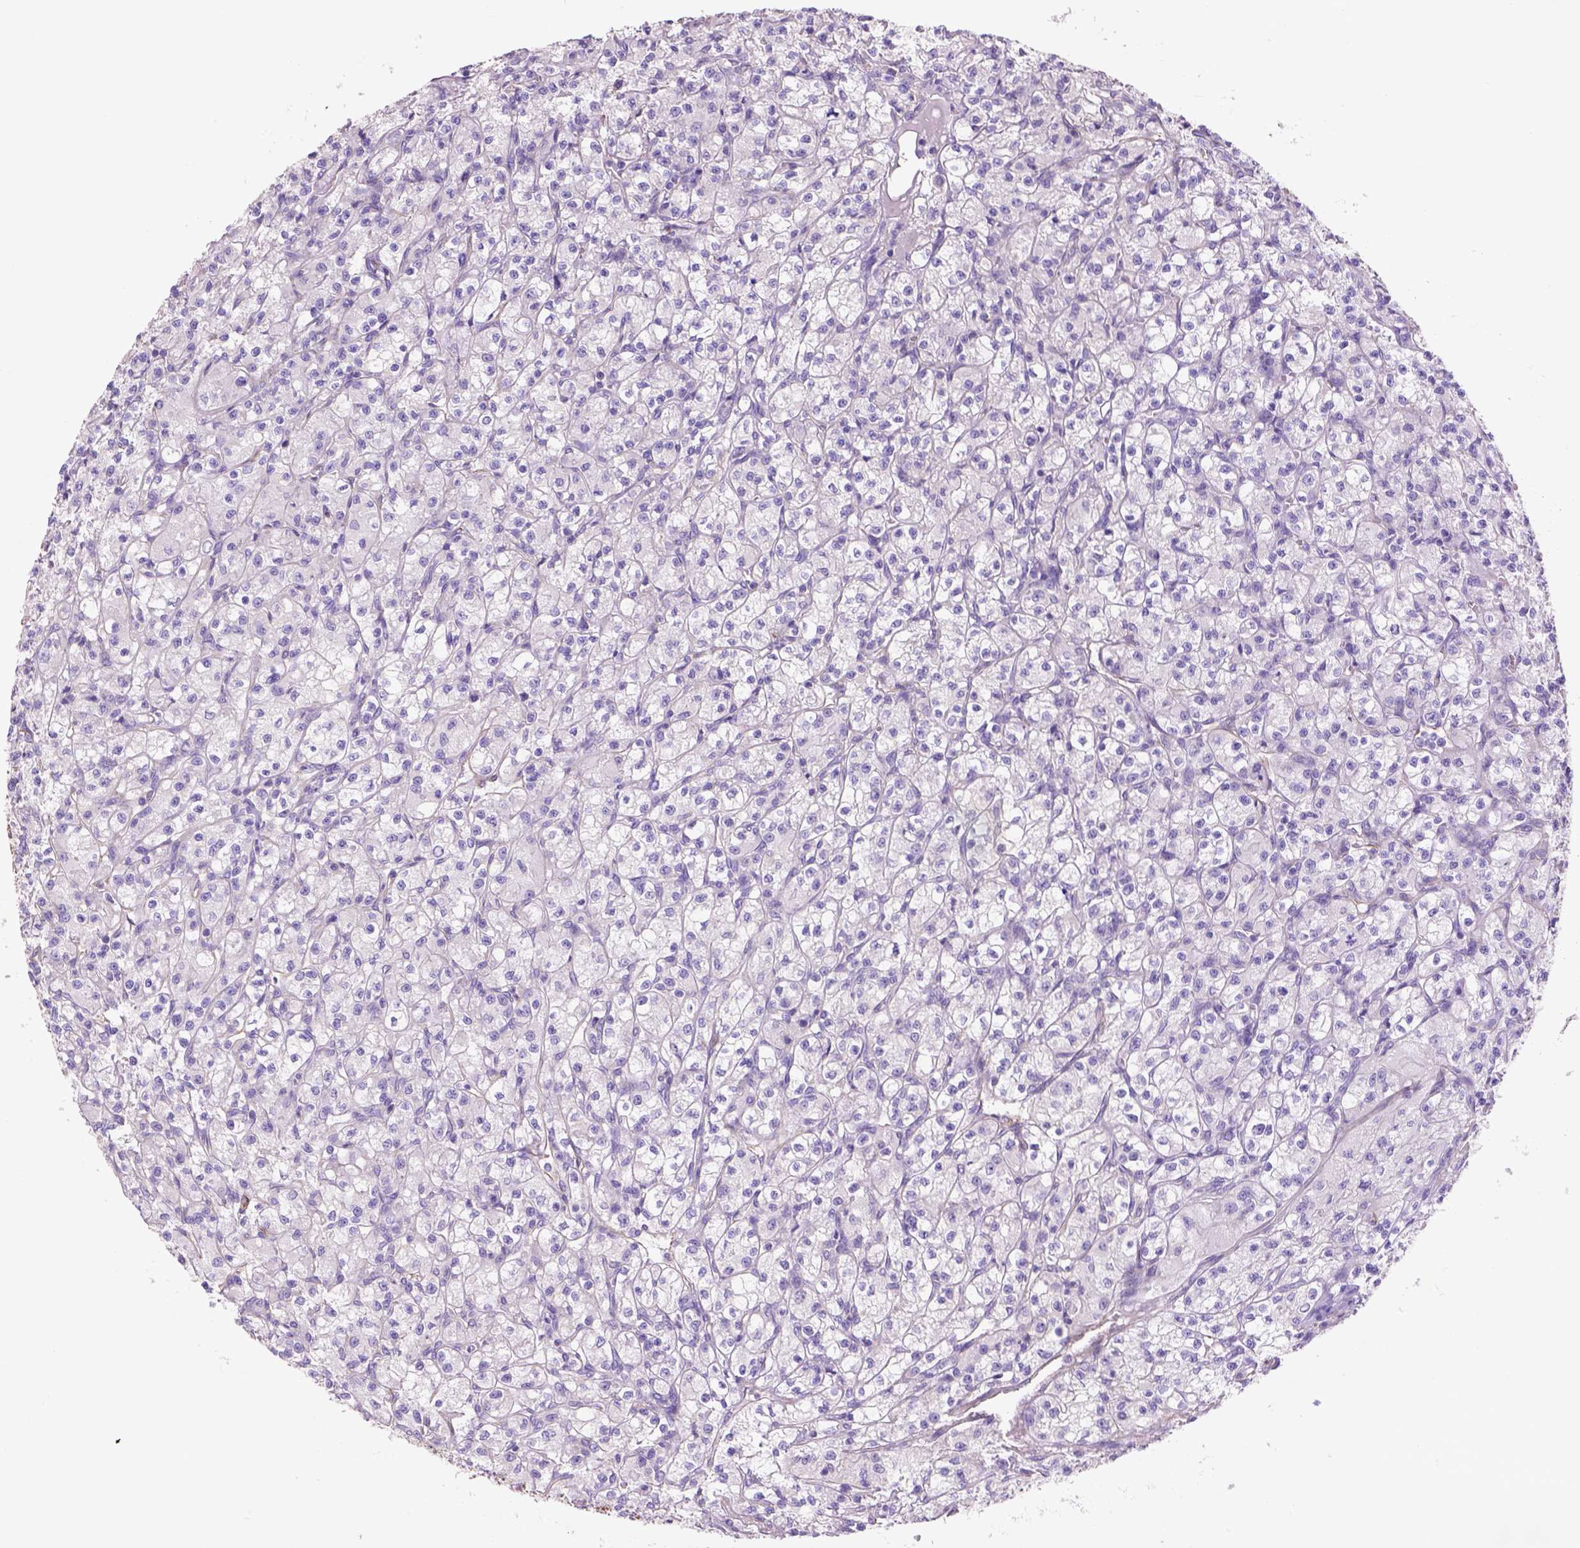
{"staining": {"intensity": "negative", "quantity": "none", "location": "none"}, "tissue": "renal cancer", "cell_type": "Tumor cells", "image_type": "cancer", "snomed": [{"axis": "morphology", "description": "Adenocarcinoma, NOS"}, {"axis": "topography", "description": "Kidney"}], "caption": "Adenocarcinoma (renal) was stained to show a protein in brown. There is no significant staining in tumor cells.", "gene": "ZZZ3", "patient": {"sex": "female", "age": 70}}